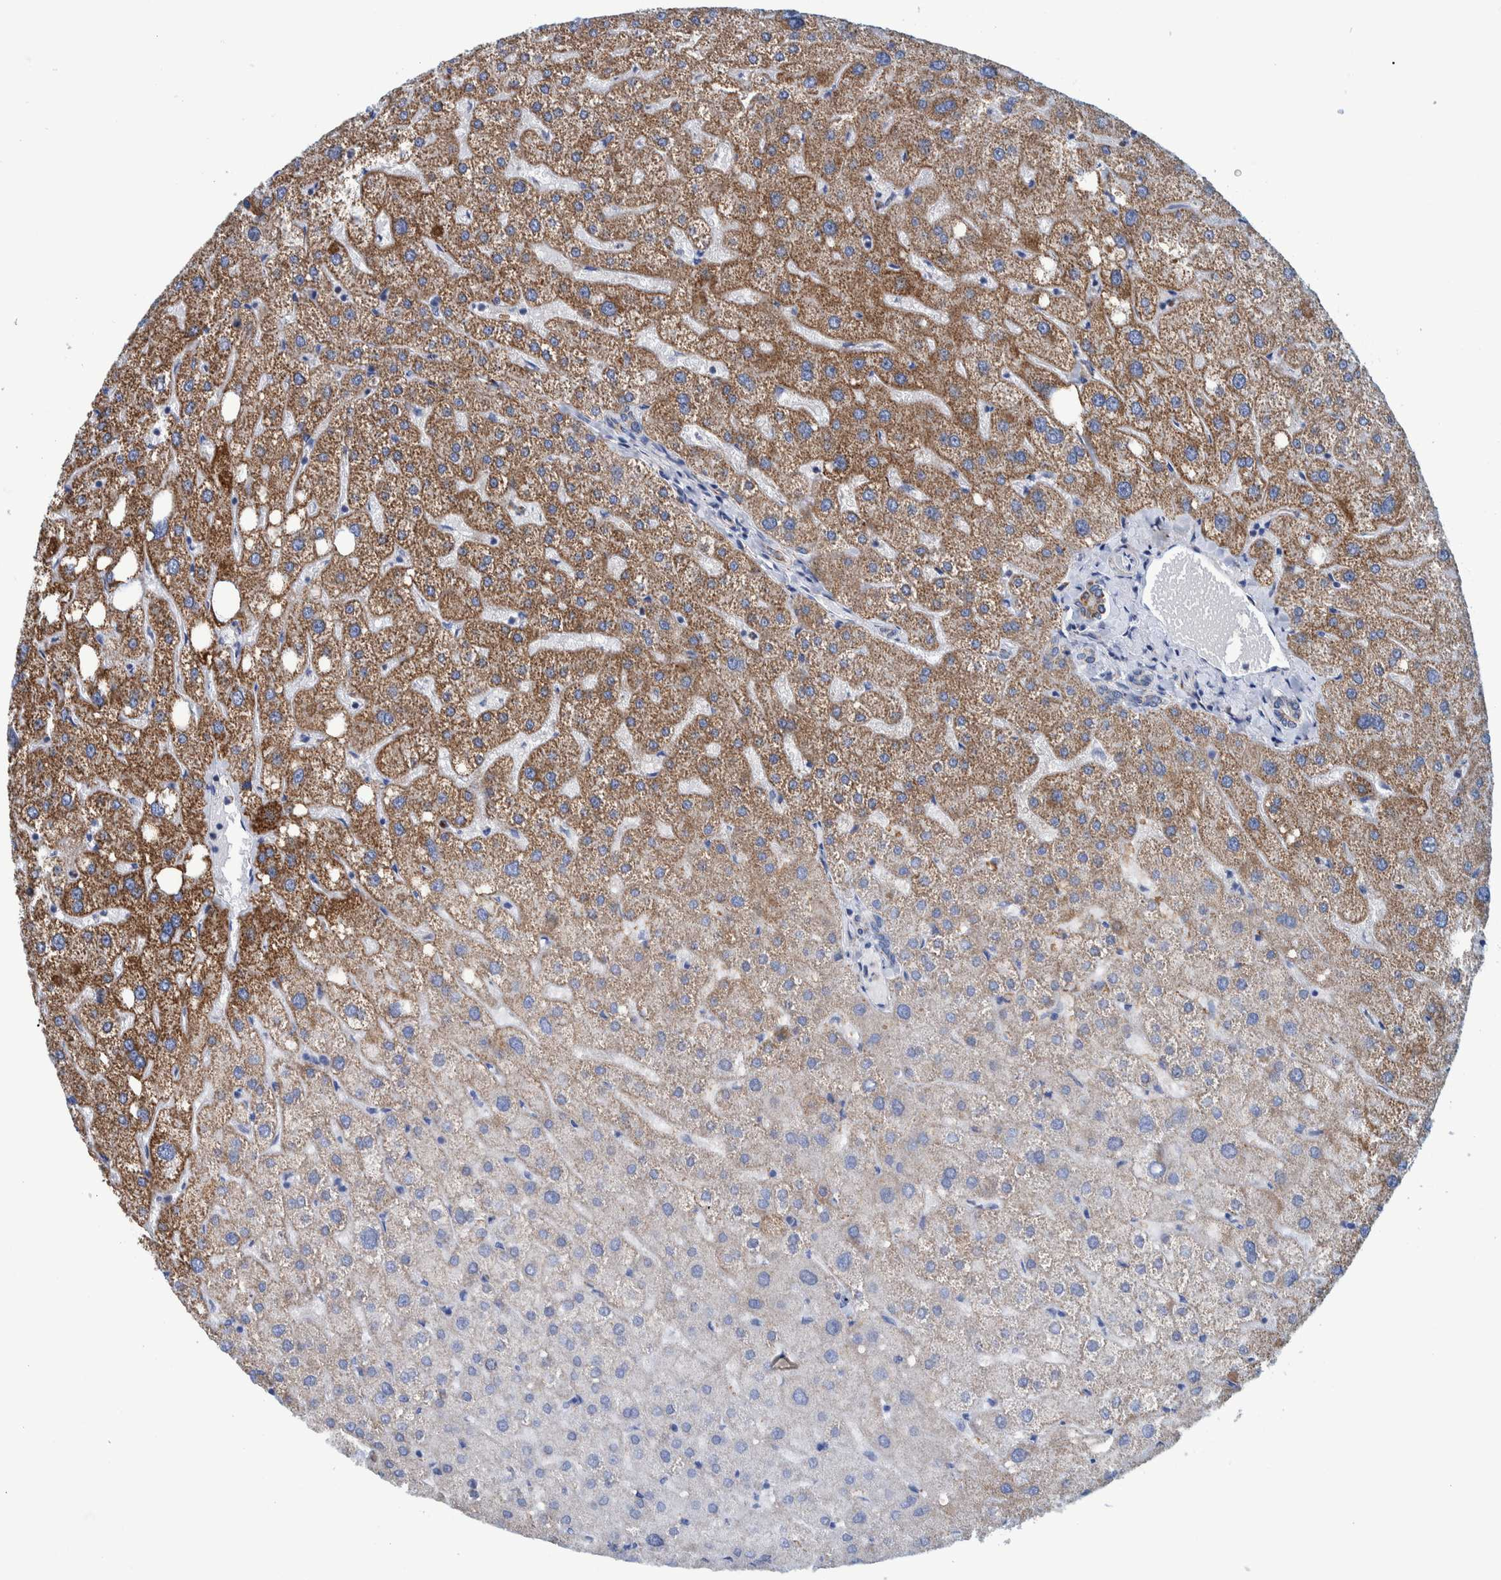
{"staining": {"intensity": "moderate", "quantity": "<25%", "location": "cytoplasmic/membranous"}, "tissue": "liver", "cell_type": "Cholangiocytes", "image_type": "normal", "snomed": [{"axis": "morphology", "description": "Normal tissue, NOS"}, {"axis": "topography", "description": "Liver"}], "caption": "Cholangiocytes display low levels of moderate cytoplasmic/membranous expression in approximately <25% of cells in benign human liver.", "gene": "BZW2", "patient": {"sex": "male", "age": 73}}